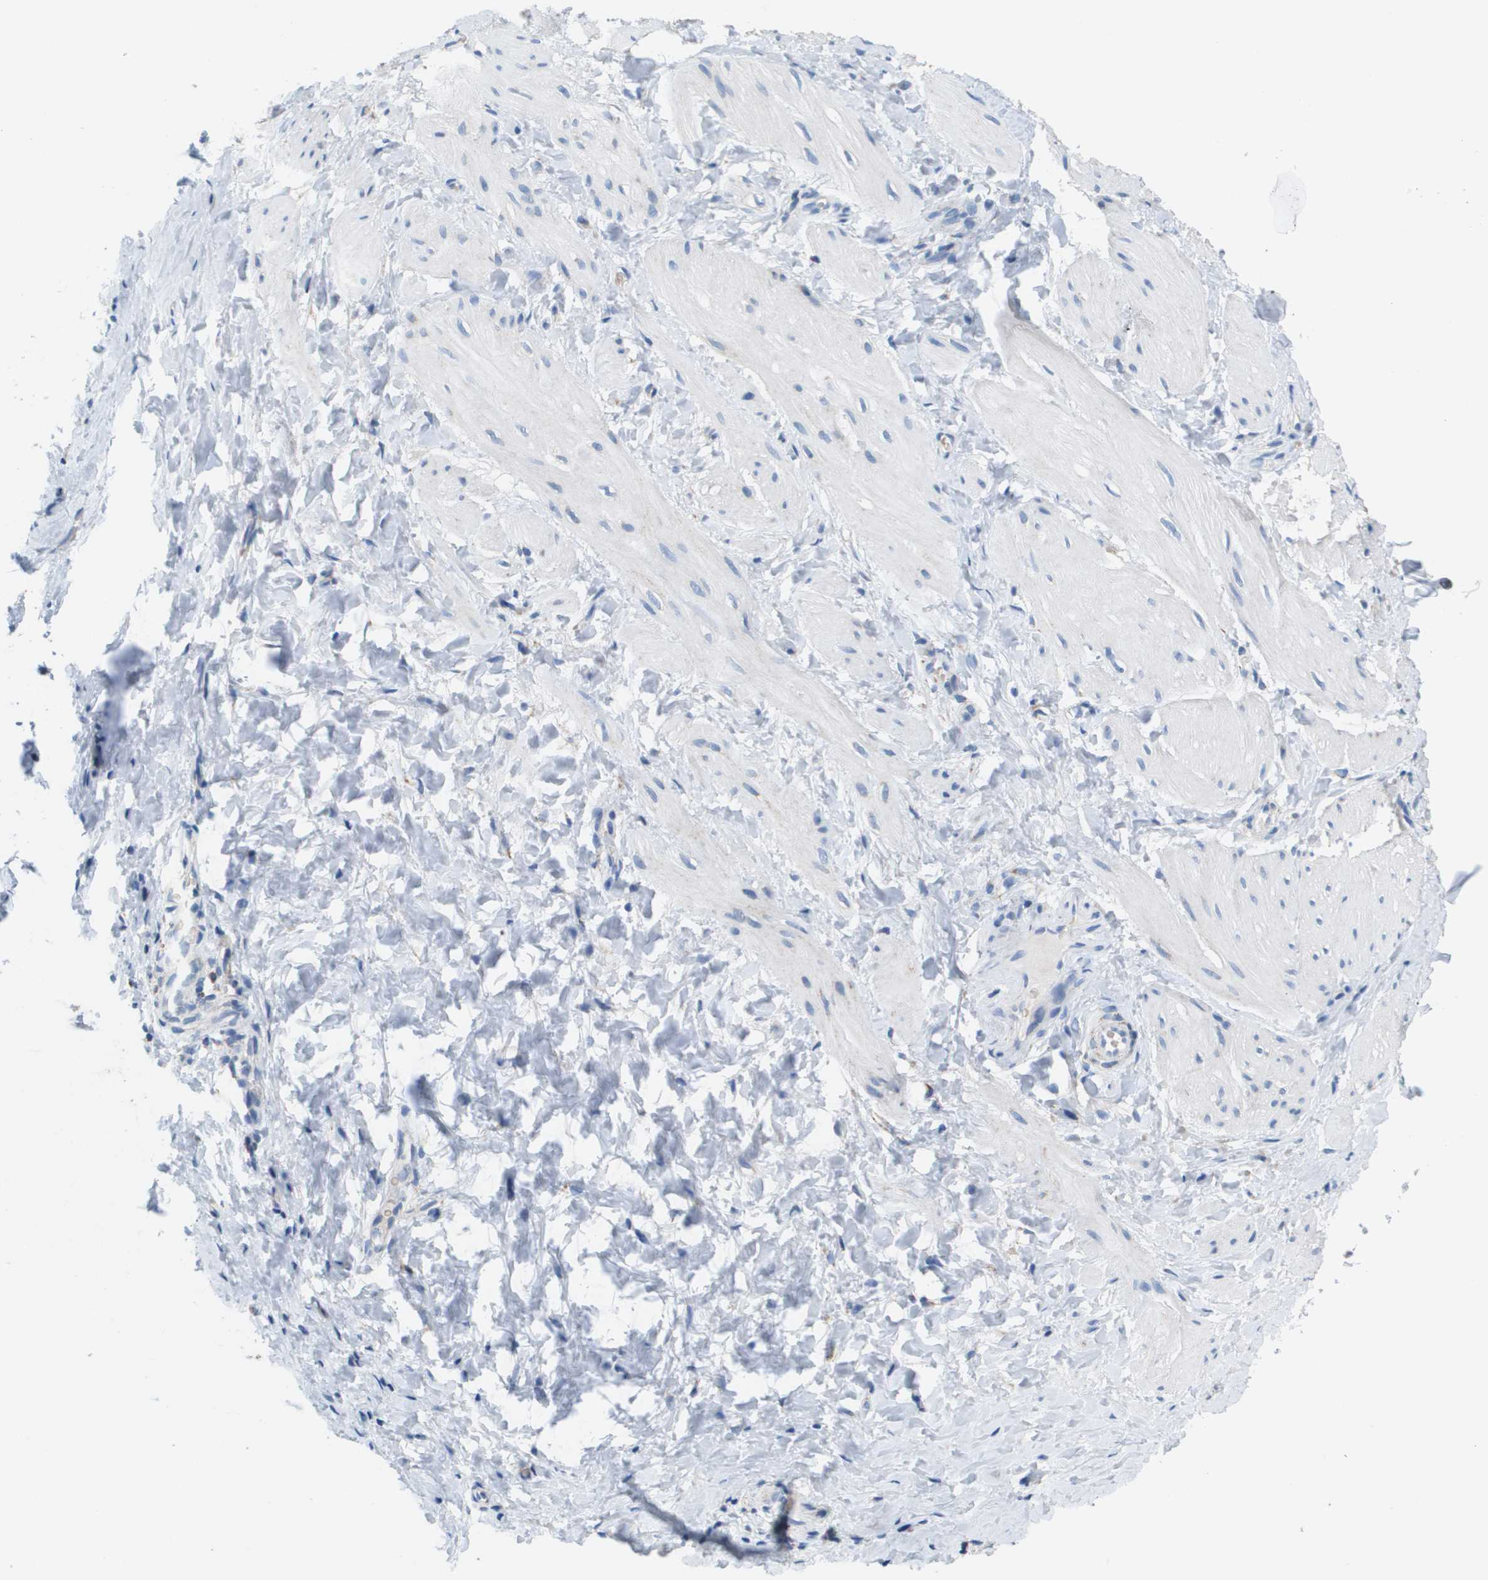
{"staining": {"intensity": "strong", "quantity": "<25%", "location": "cytoplasmic/membranous"}, "tissue": "smooth muscle", "cell_type": "Smooth muscle cells", "image_type": "normal", "snomed": [{"axis": "morphology", "description": "Normal tissue, NOS"}, {"axis": "topography", "description": "Smooth muscle"}], "caption": "This image shows benign smooth muscle stained with immunohistochemistry (IHC) to label a protein in brown. The cytoplasmic/membranous of smooth muscle cells show strong positivity for the protein. Nuclei are counter-stained blue.", "gene": "ATP5F1B", "patient": {"sex": "male", "age": 16}}